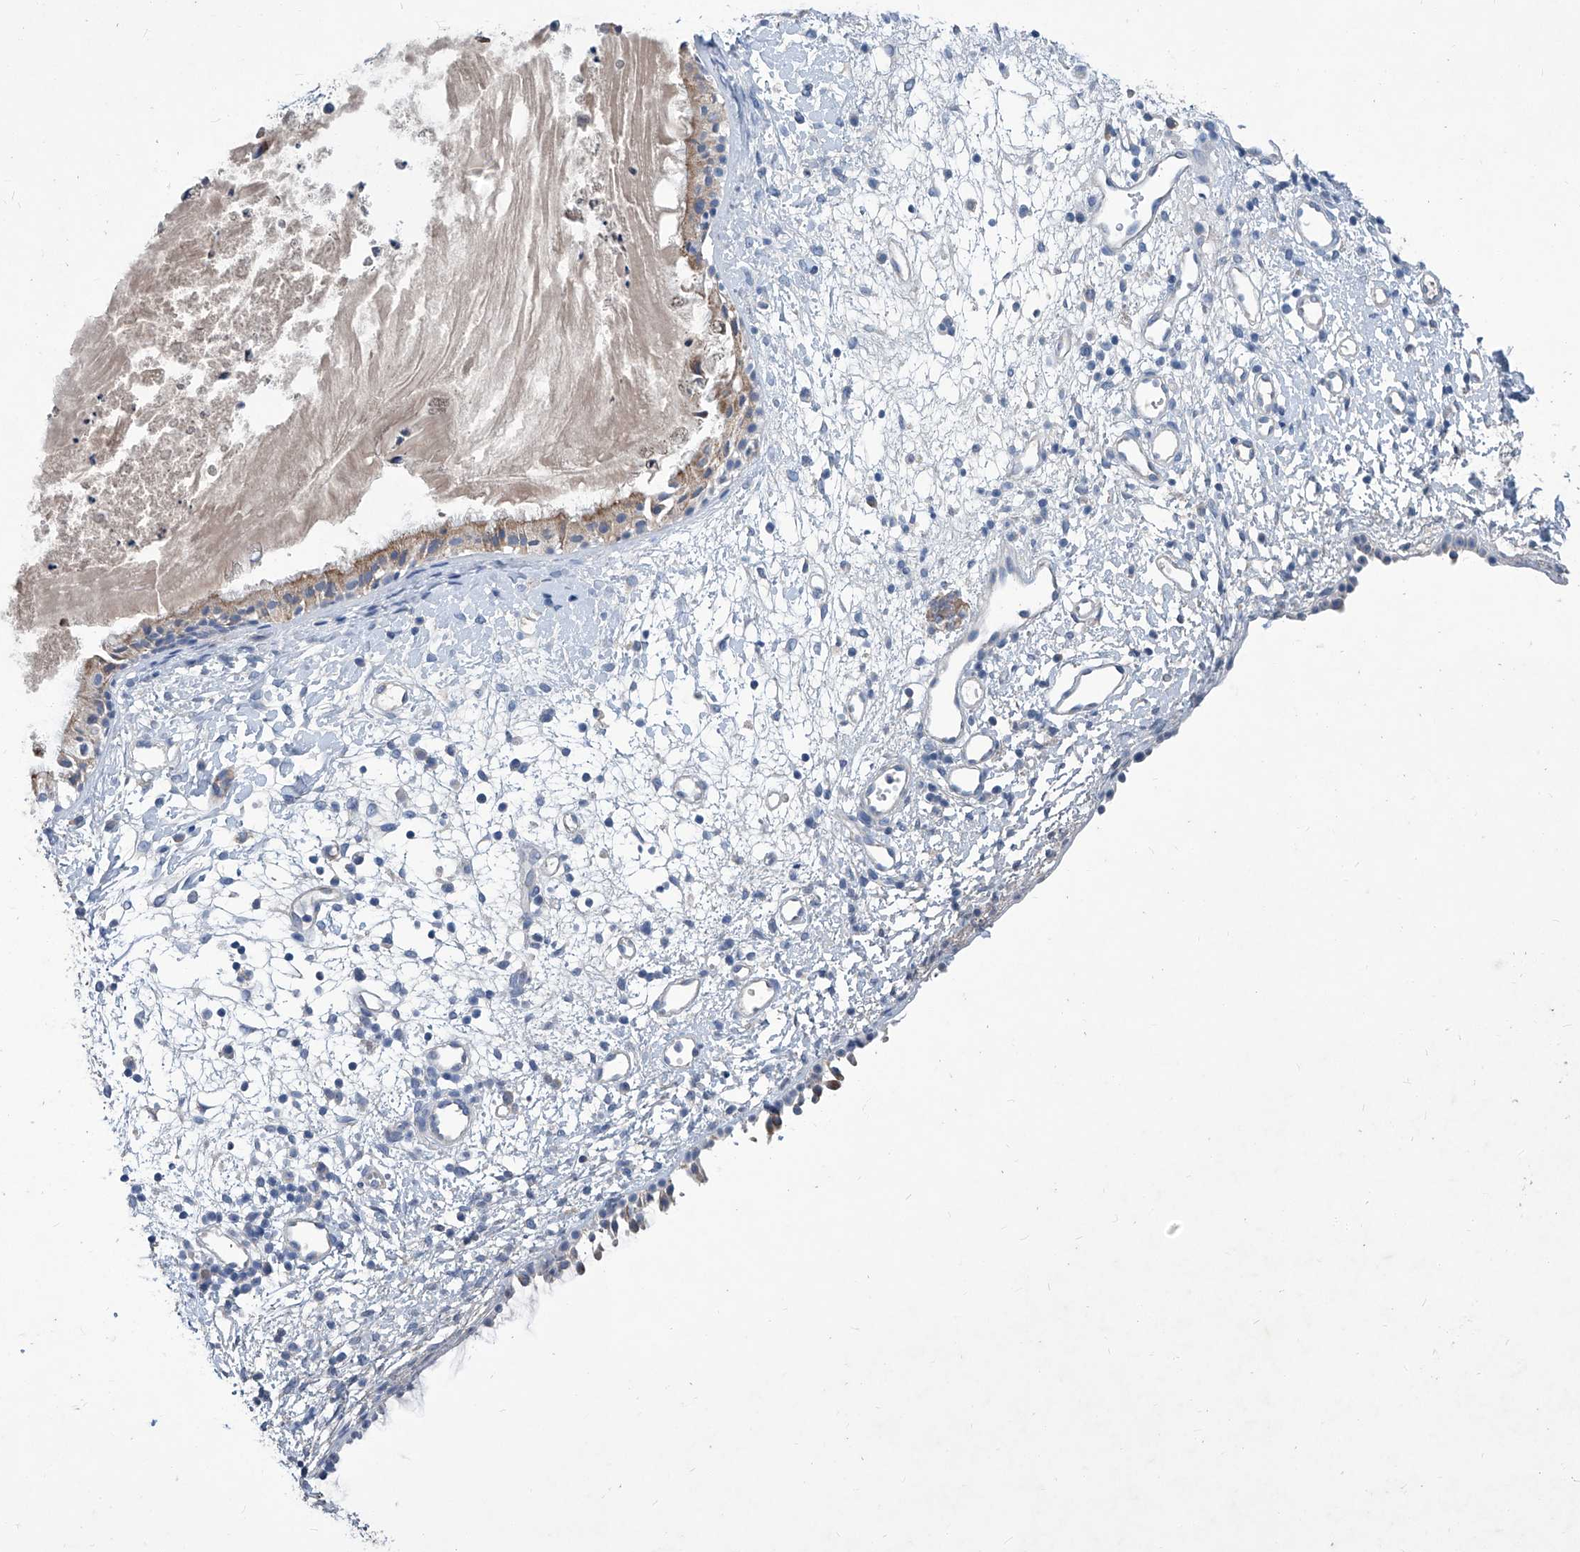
{"staining": {"intensity": "weak", "quantity": "25%-75%", "location": "cytoplasmic/membranous"}, "tissue": "nasopharynx", "cell_type": "Respiratory epithelial cells", "image_type": "normal", "snomed": [{"axis": "morphology", "description": "Normal tissue, NOS"}, {"axis": "topography", "description": "Nasopharynx"}], "caption": "A brown stain shows weak cytoplasmic/membranous positivity of a protein in respiratory epithelial cells of normal human nasopharynx.", "gene": "MTARC1", "patient": {"sex": "male", "age": 22}}